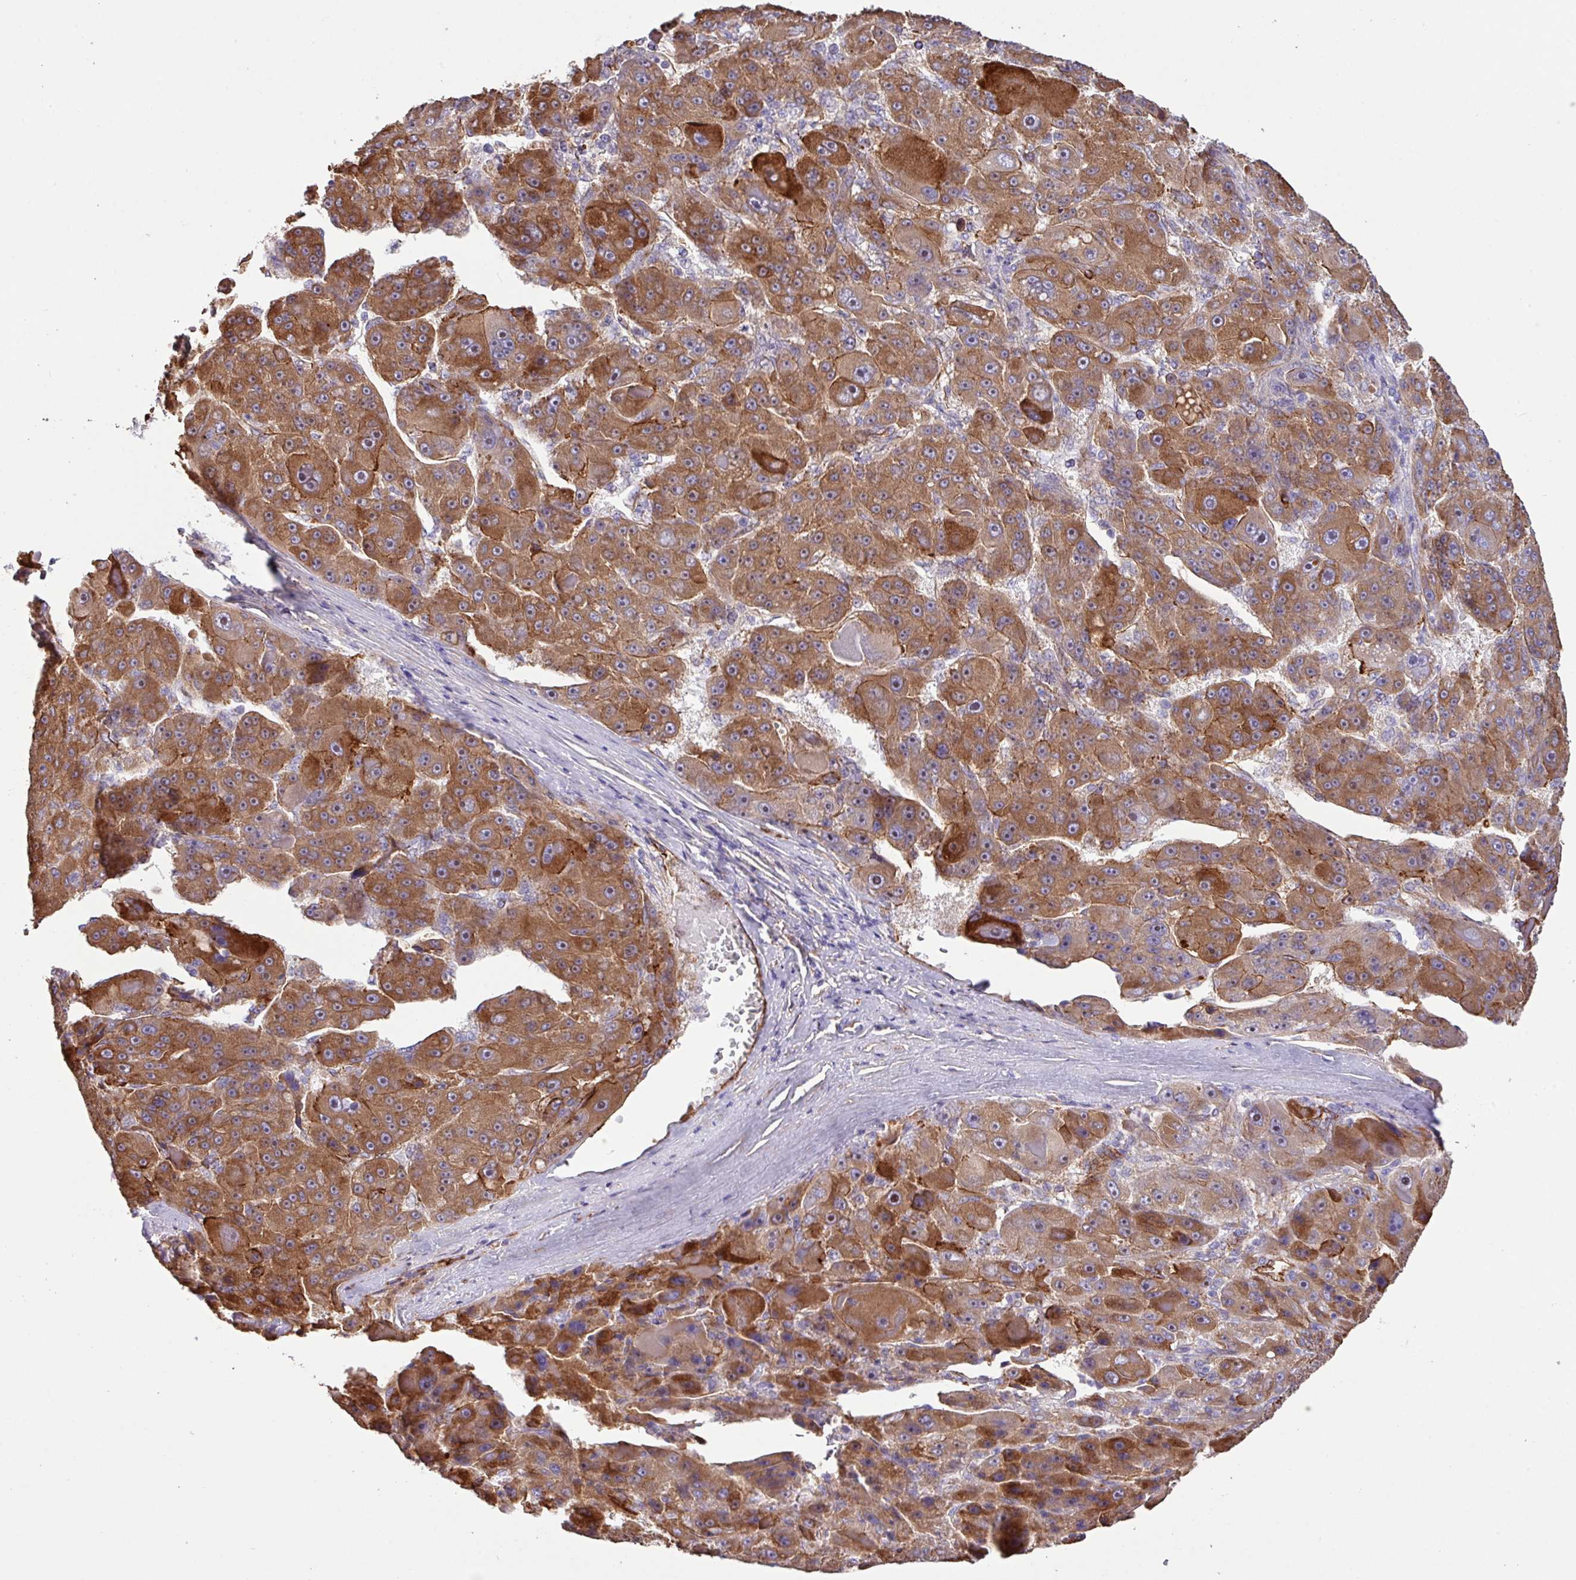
{"staining": {"intensity": "strong", "quantity": ">75%", "location": "cytoplasmic/membranous"}, "tissue": "liver cancer", "cell_type": "Tumor cells", "image_type": "cancer", "snomed": [{"axis": "morphology", "description": "Carcinoma, Hepatocellular, NOS"}, {"axis": "topography", "description": "Liver"}], "caption": "Liver hepatocellular carcinoma tissue exhibits strong cytoplasmic/membranous expression in approximately >75% of tumor cells, visualized by immunohistochemistry. Immunohistochemistry stains the protein of interest in brown and the nuclei are stained blue.", "gene": "LRRC53", "patient": {"sex": "male", "age": 76}}